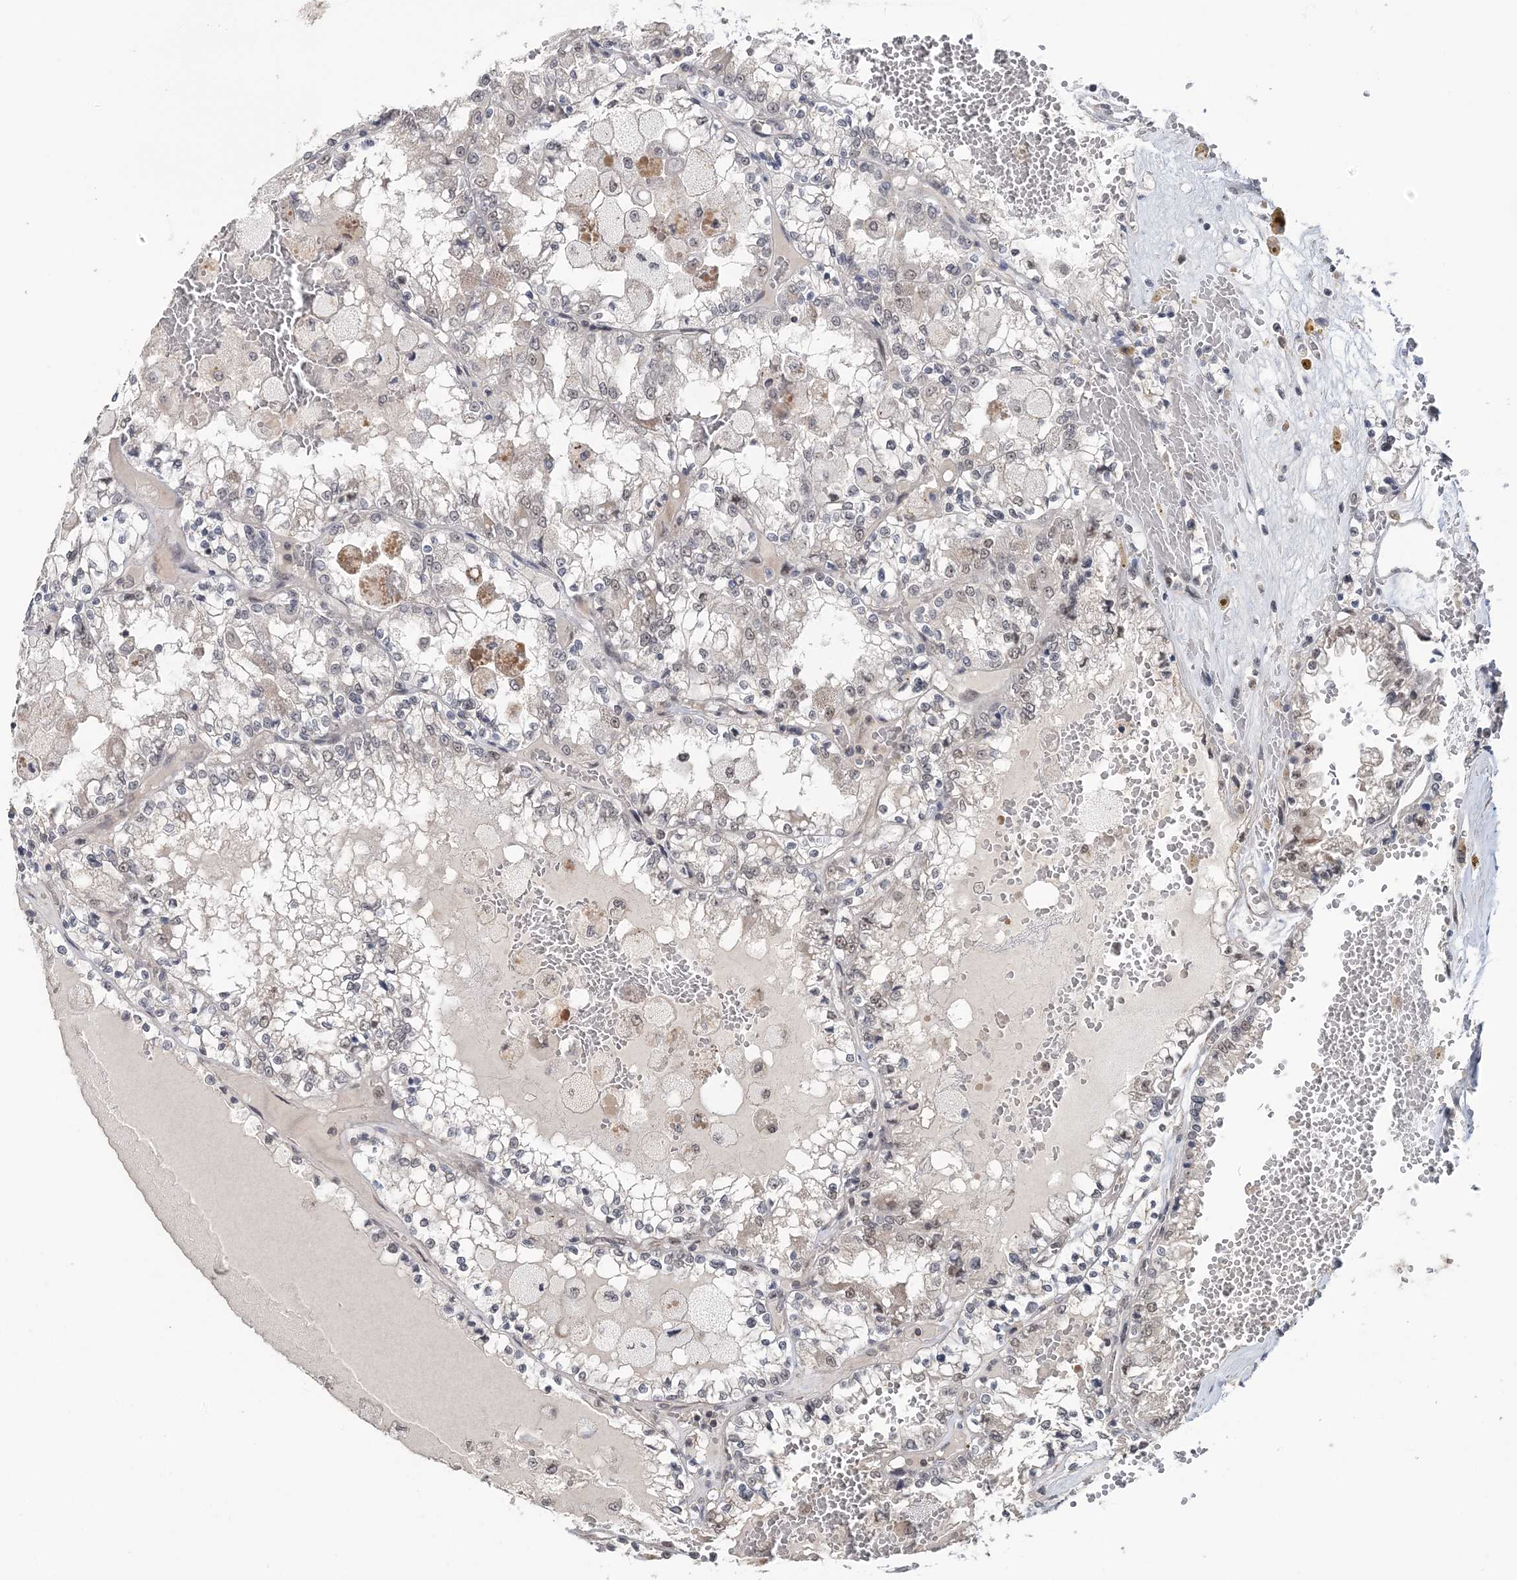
{"staining": {"intensity": "weak", "quantity": "<25%", "location": "nuclear"}, "tissue": "renal cancer", "cell_type": "Tumor cells", "image_type": "cancer", "snomed": [{"axis": "morphology", "description": "Adenocarcinoma, NOS"}, {"axis": "topography", "description": "Kidney"}], "caption": "This photomicrograph is of renal cancer (adenocarcinoma) stained with immunohistochemistry (IHC) to label a protein in brown with the nuclei are counter-stained blue. There is no staining in tumor cells.", "gene": "TSHZ2", "patient": {"sex": "female", "age": 56}}